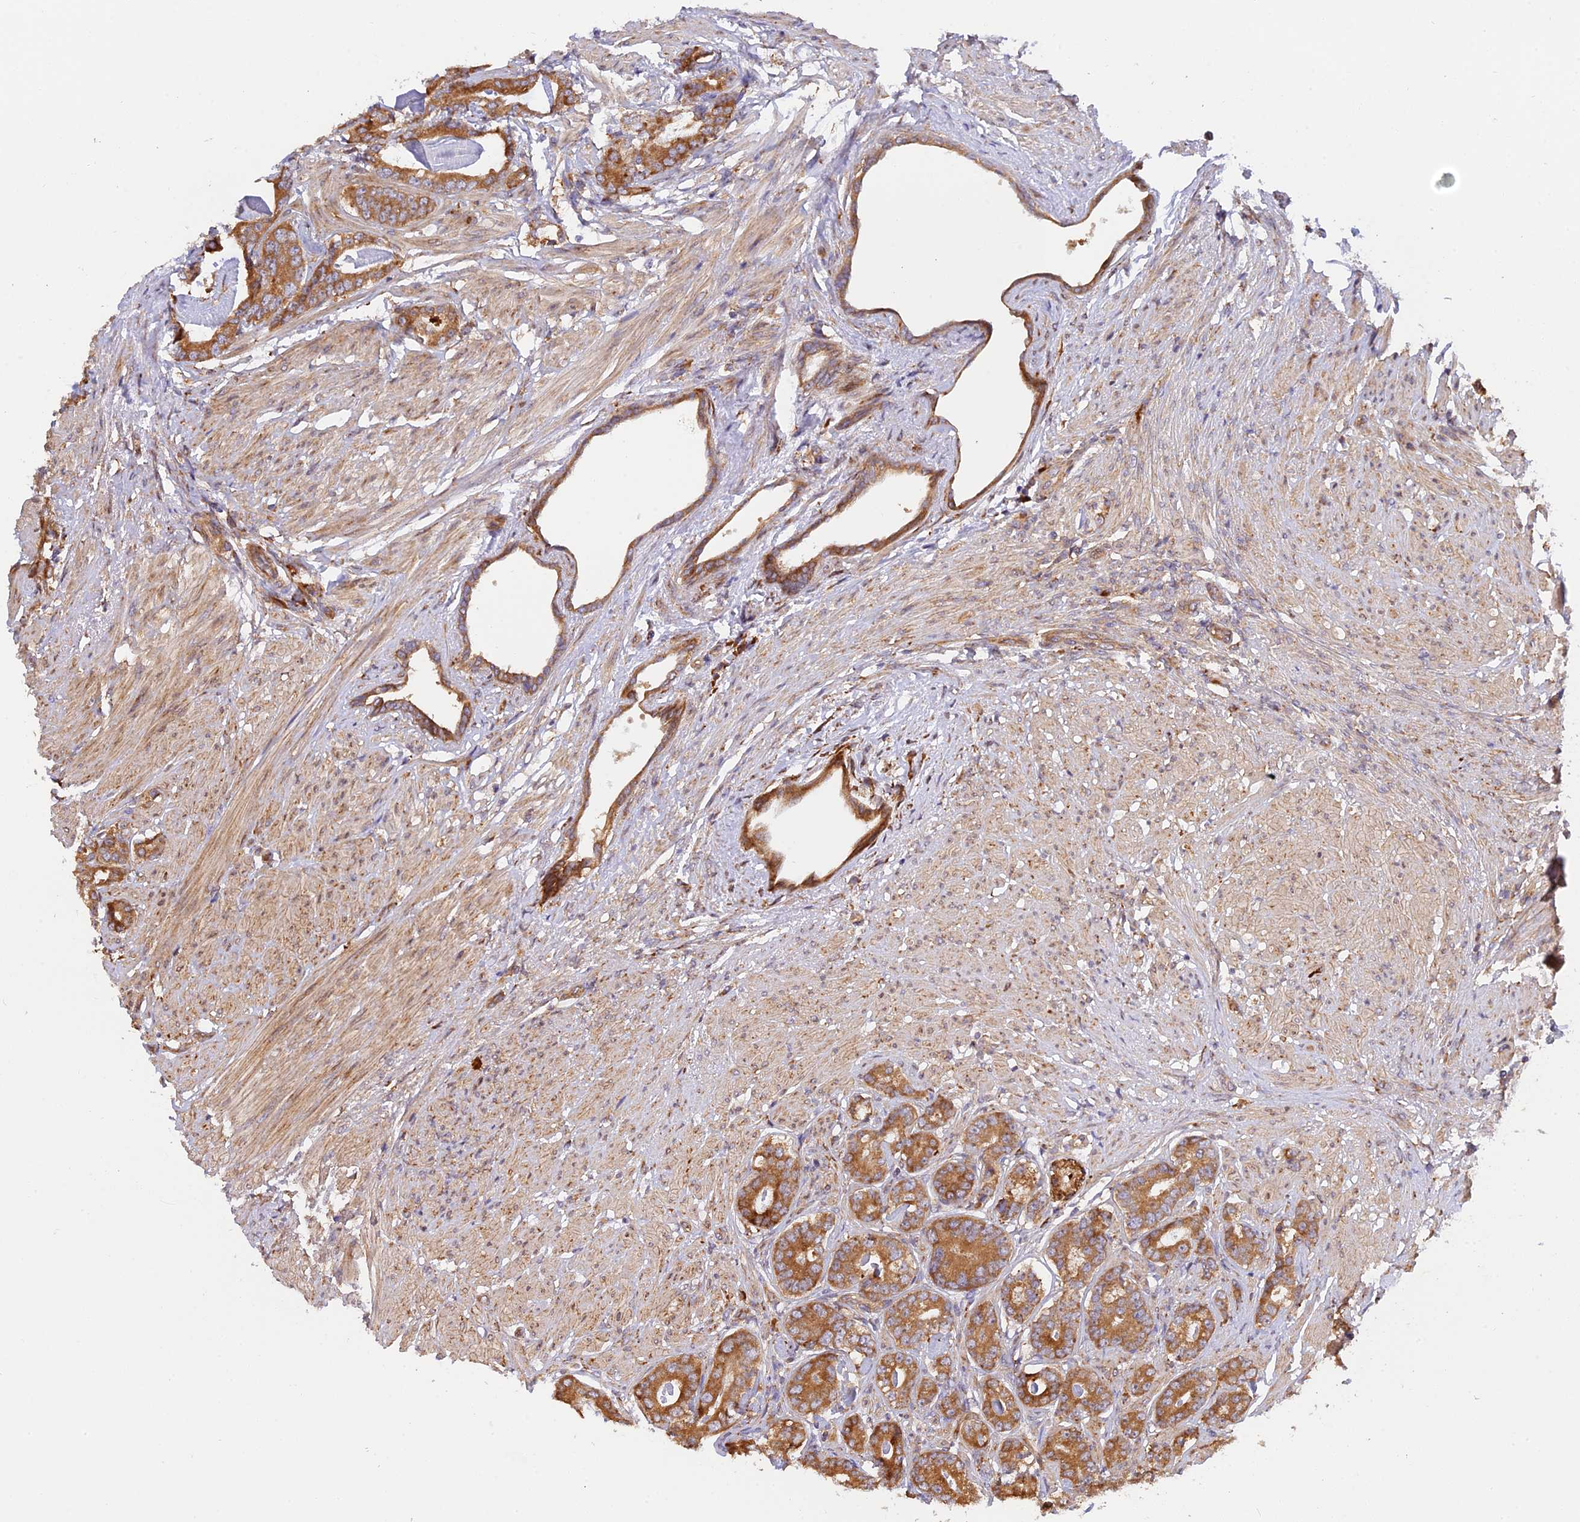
{"staining": {"intensity": "strong", "quantity": ">75%", "location": "cytoplasmic/membranous"}, "tissue": "prostate cancer", "cell_type": "Tumor cells", "image_type": "cancer", "snomed": [{"axis": "morphology", "description": "Adenocarcinoma, Low grade"}, {"axis": "topography", "description": "Prostate"}], "caption": "Prostate cancer stained with immunohistochemistry (IHC) reveals strong cytoplasmic/membranous staining in about >75% of tumor cells.", "gene": "RPL5", "patient": {"sex": "male", "age": 71}}